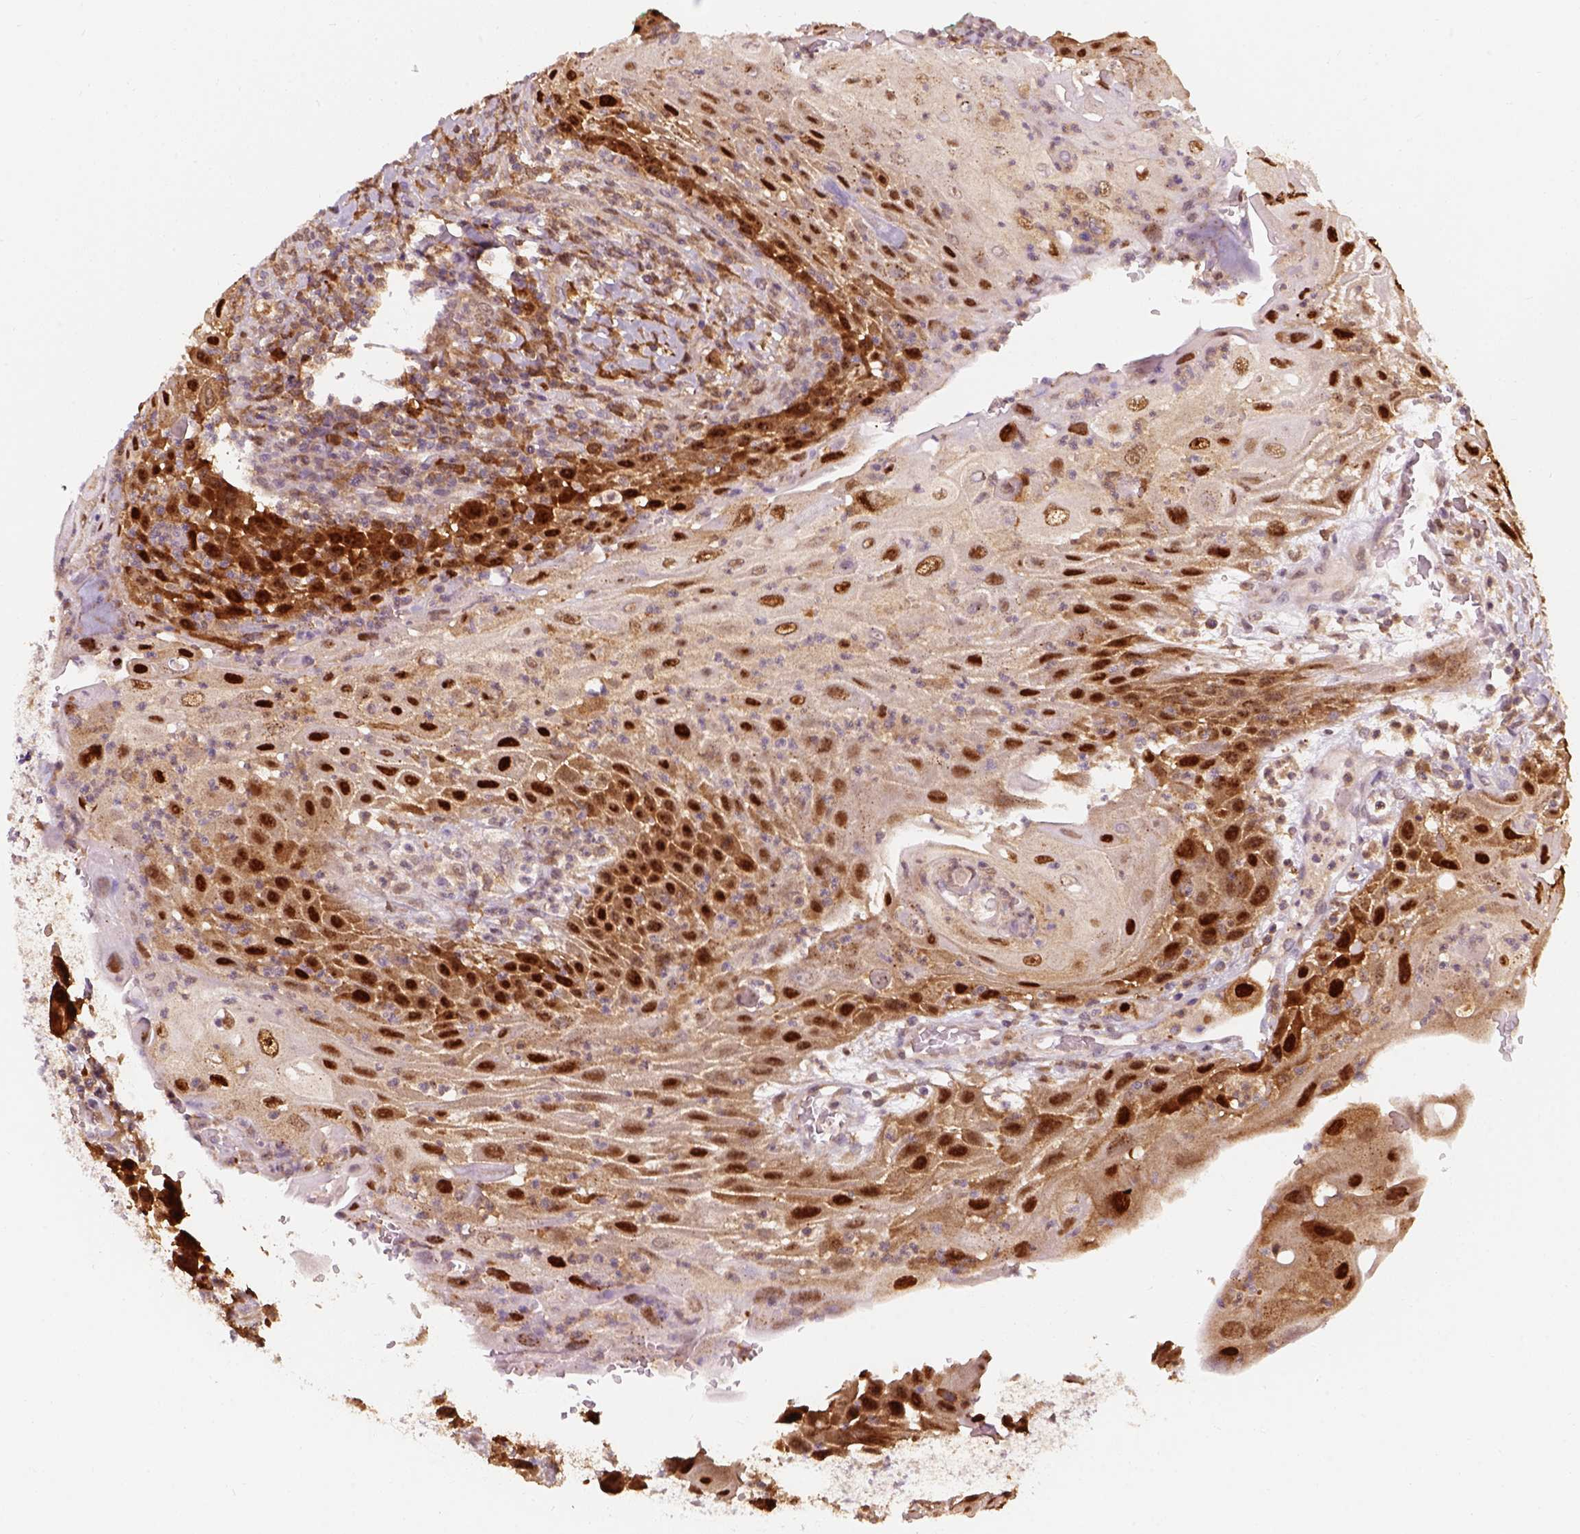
{"staining": {"intensity": "strong", "quantity": ">75%", "location": "nuclear"}, "tissue": "head and neck cancer", "cell_type": "Tumor cells", "image_type": "cancer", "snomed": [{"axis": "morphology", "description": "Squamous cell carcinoma, NOS"}, {"axis": "topography", "description": "Head-Neck"}], "caption": "This is a micrograph of immunohistochemistry (IHC) staining of head and neck cancer, which shows strong staining in the nuclear of tumor cells.", "gene": "SQSTM1", "patient": {"sex": "male", "age": 69}}